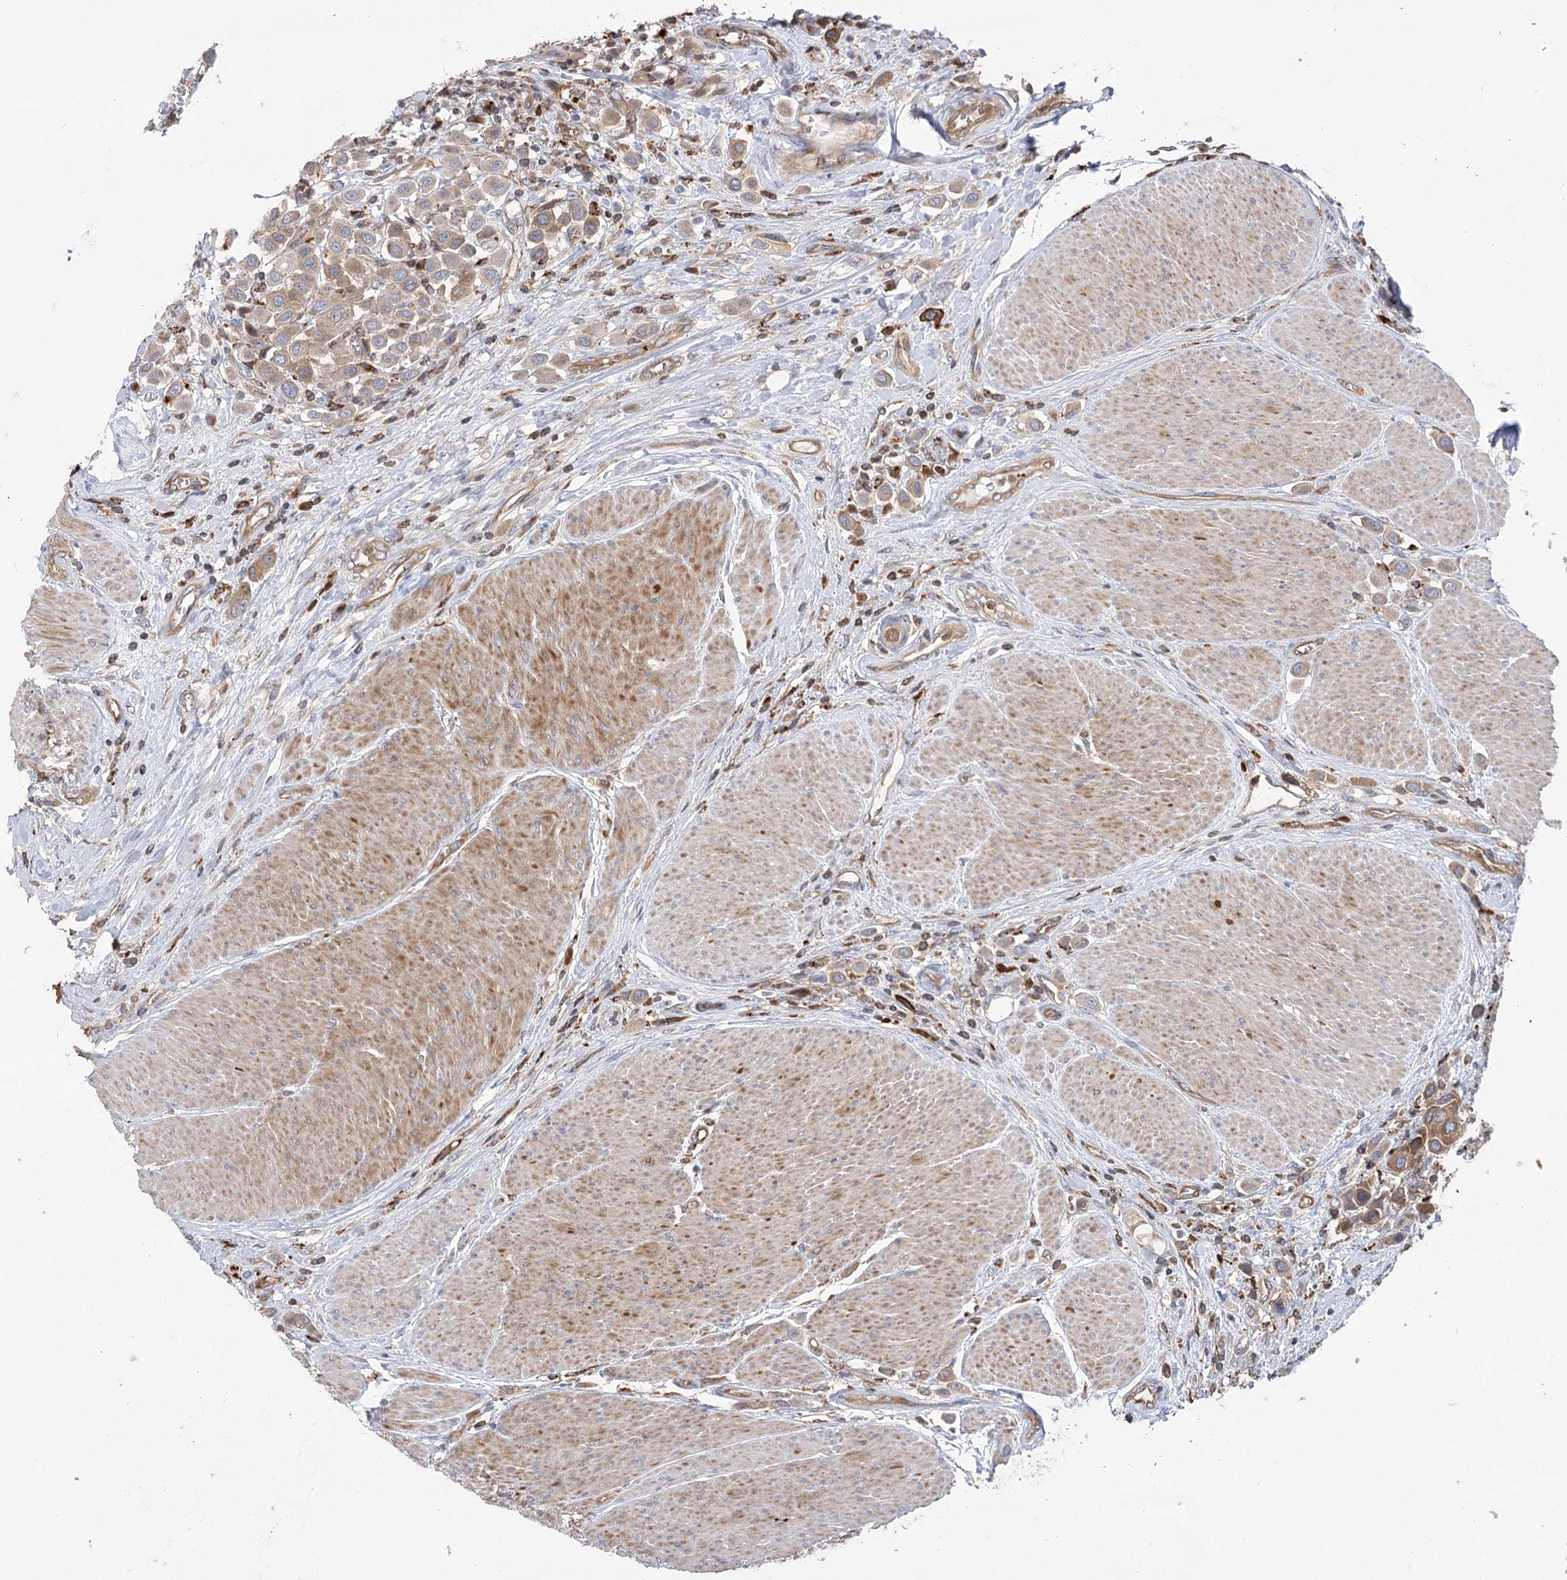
{"staining": {"intensity": "moderate", "quantity": "<25%", "location": "cytoplasmic/membranous"}, "tissue": "urothelial cancer", "cell_type": "Tumor cells", "image_type": "cancer", "snomed": [{"axis": "morphology", "description": "Urothelial carcinoma, High grade"}, {"axis": "topography", "description": "Urinary bladder"}], "caption": "A brown stain labels moderate cytoplasmic/membranous expression of a protein in high-grade urothelial carcinoma tumor cells.", "gene": "VPS37B", "patient": {"sex": "male", "age": 50}}